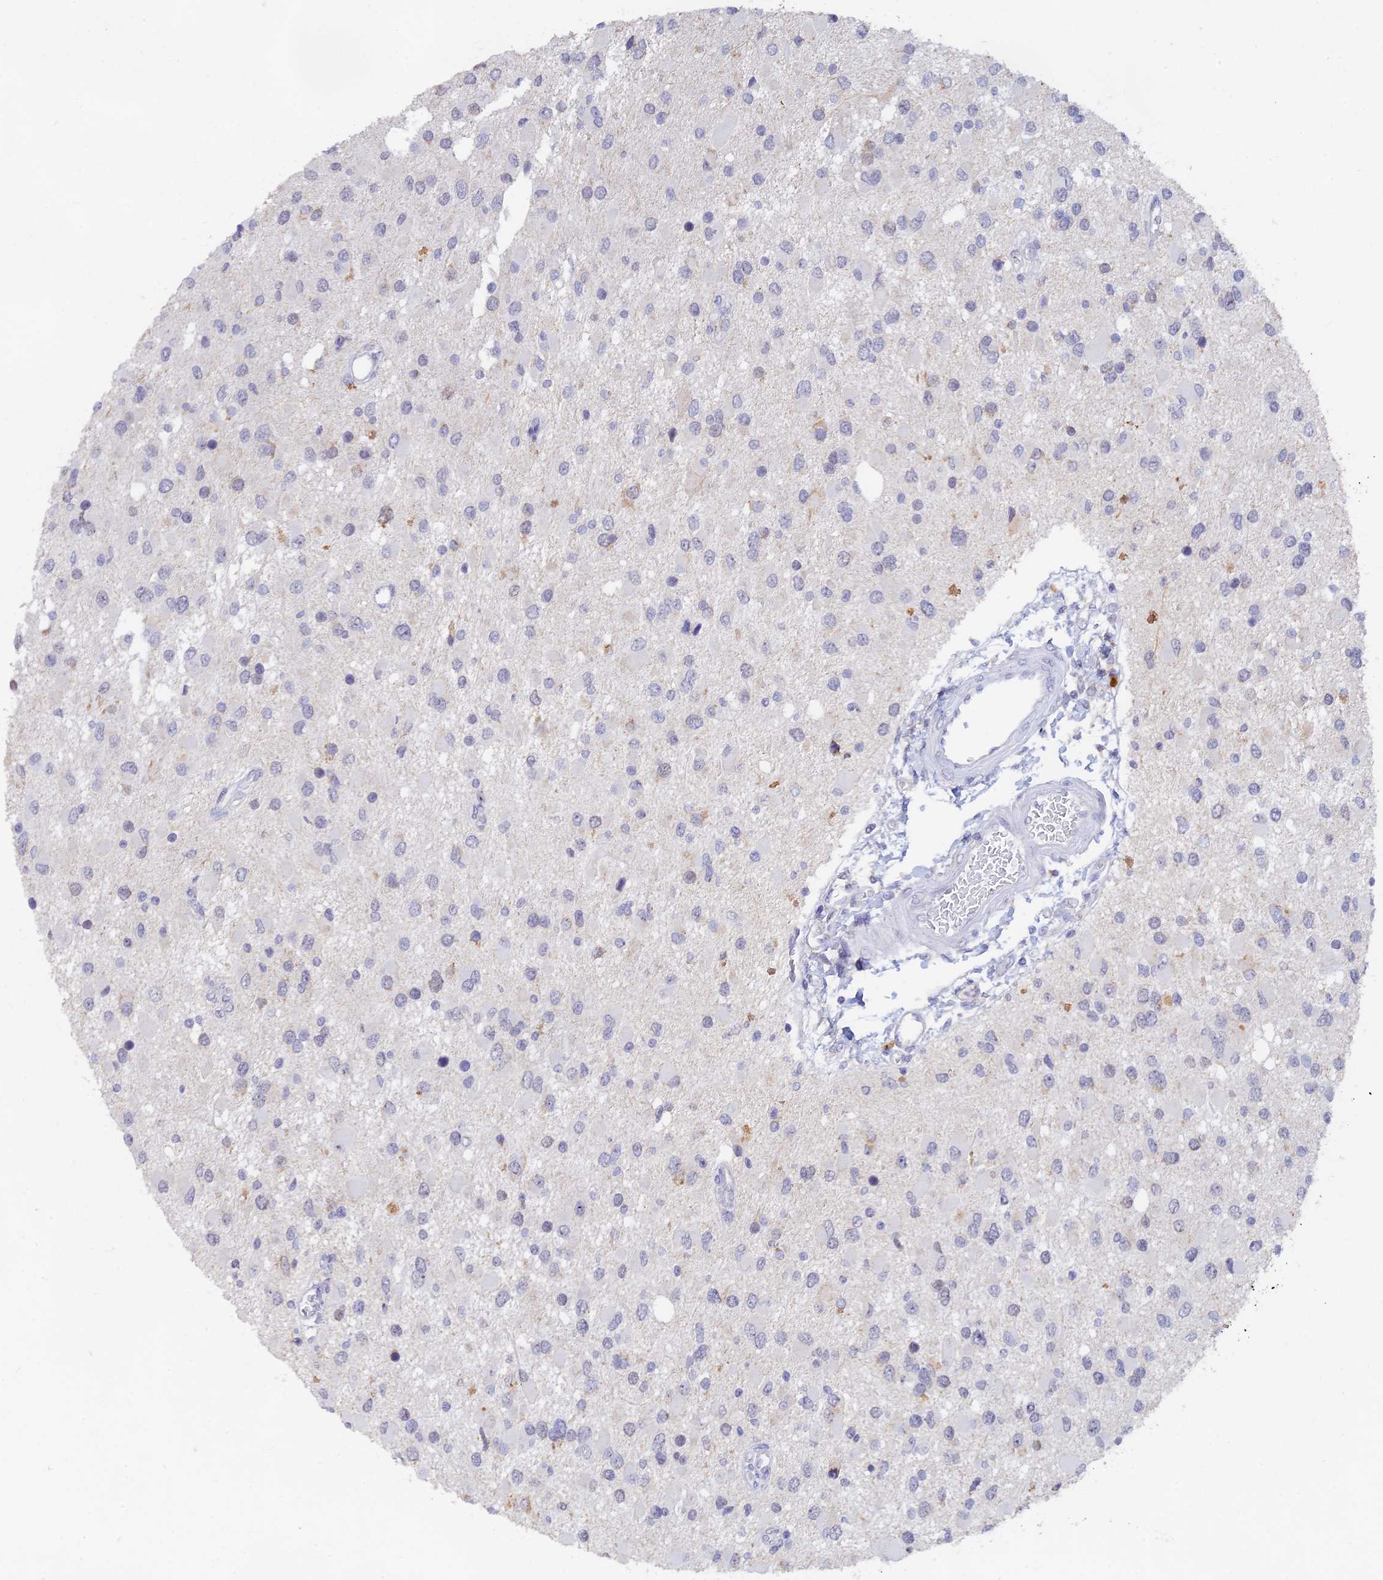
{"staining": {"intensity": "negative", "quantity": "none", "location": "none"}, "tissue": "glioma", "cell_type": "Tumor cells", "image_type": "cancer", "snomed": [{"axis": "morphology", "description": "Glioma, malignant, High grade"}, {"axis": "topography", "description": "Brain"}], "caption": "Histopathology image shows no significant protein expression in tumor cells of high-grade glioma (malignant).", "gene": "LRIF1", "patient": {"sex": "male", "age": 53}}